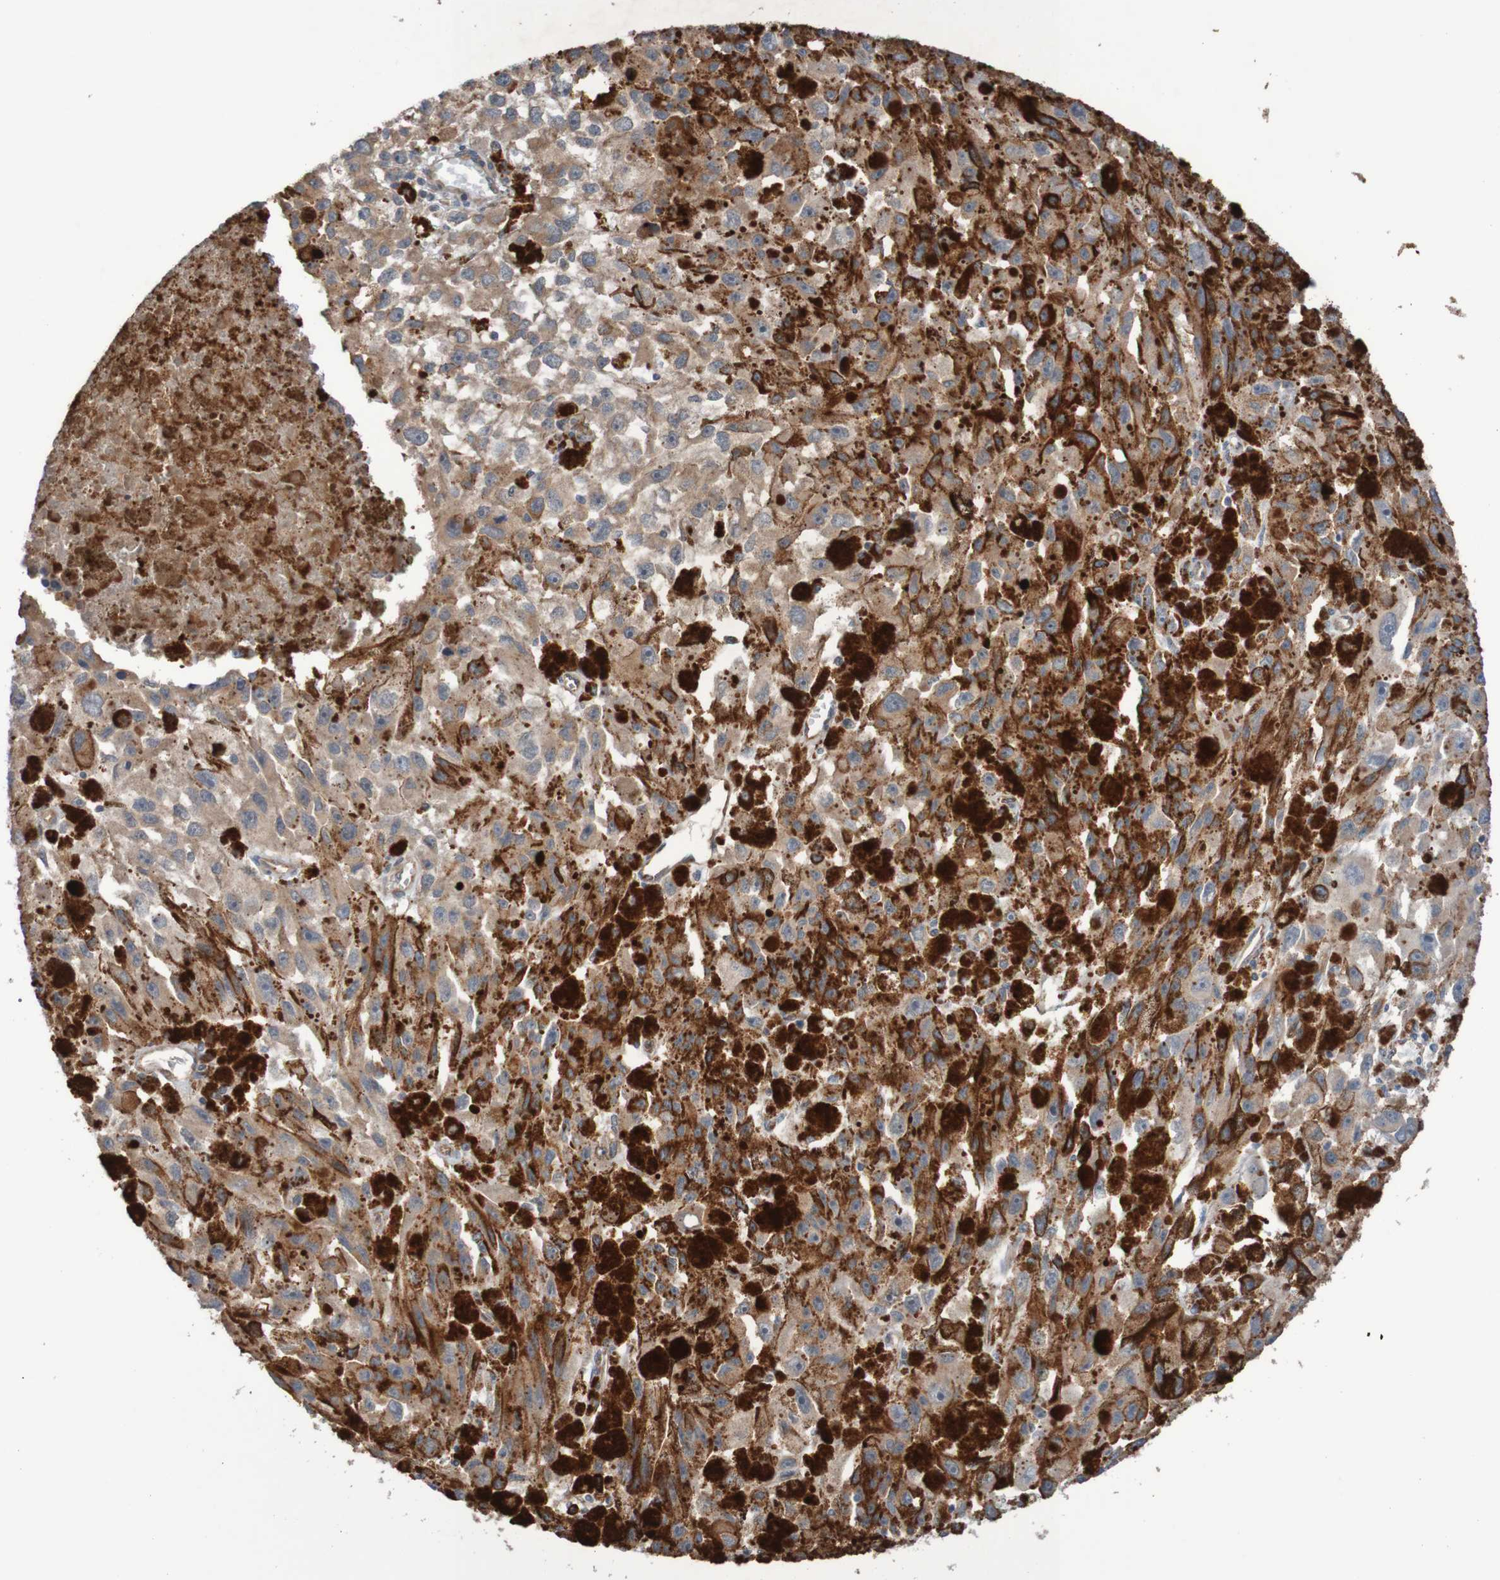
{"staining": {"intensity": "moderate", "quantity": ">75%", "location": "cytoplasmic/membranous"}, "tissue": "melanoma", "cell_type": "Tumor cells", "image_type": "cancer", "snomed": [{"axis": "morphology", "description": "Malignant melanoma, NOS"}, {"axis": "topography", "description": "Skin"}], "caption": "Protein staining of malignant melanoma tissue shows moderate cytoplasmic/membranous positivity in about >75% of tumor cells.", "gene": "ST8SIA6", "patient": {"sex": "female", "age": 104}}